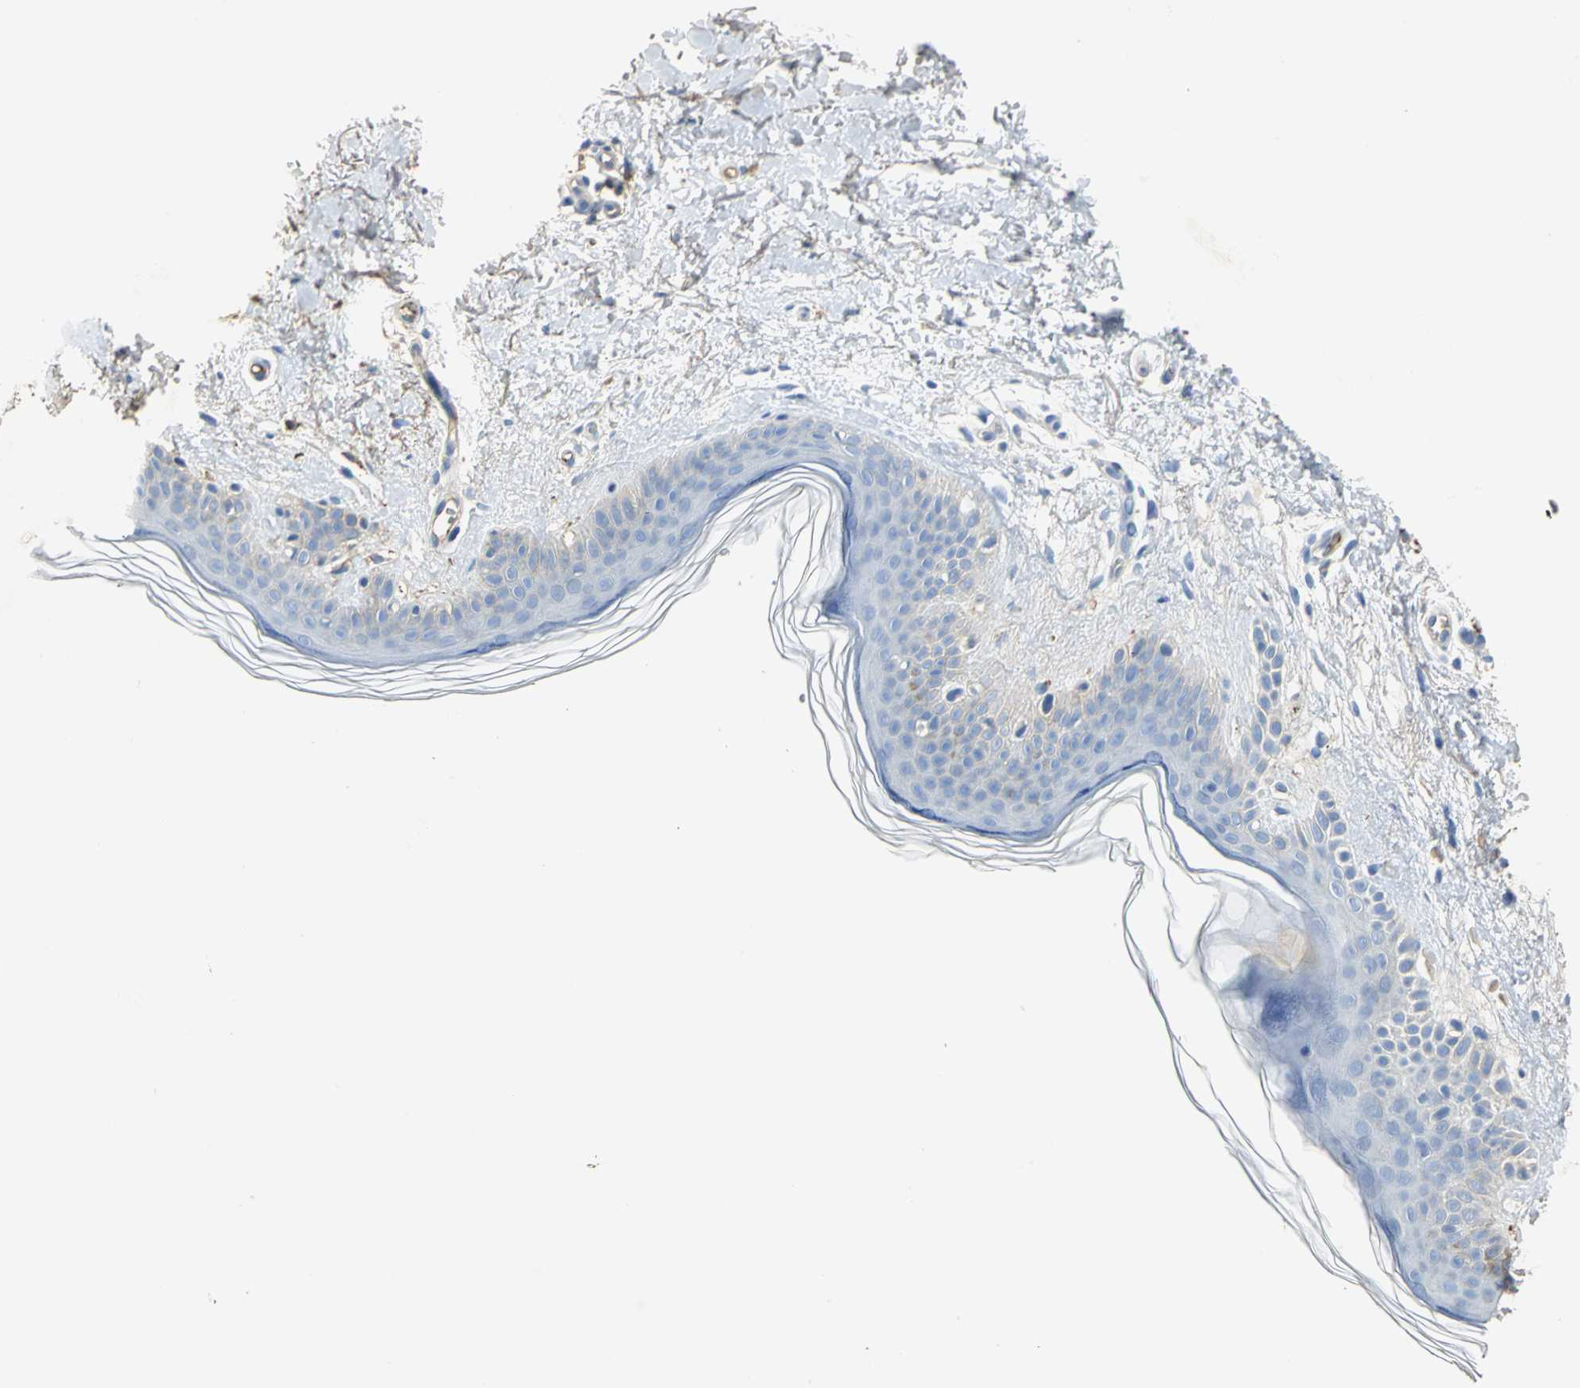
{"staining": {"intensity": "negative", "quantity": "none", "location": "none"}, "tissue": "skin", "cell_type": "Fibroblasts", "image_type": "normal", "snomed": [{"axis": "morphology", "description": "Normal tissue, NOS"}, {"axis": "topography", "description": "Skin"}], "caption": "DAB (3,3'-diaminobenzidine) immunohistochemical staining of unremarkable skin exhibits no significant expression in fibroblasts.", "gene": "GYG2", "patient": {"sex": "female", "age": 56}}